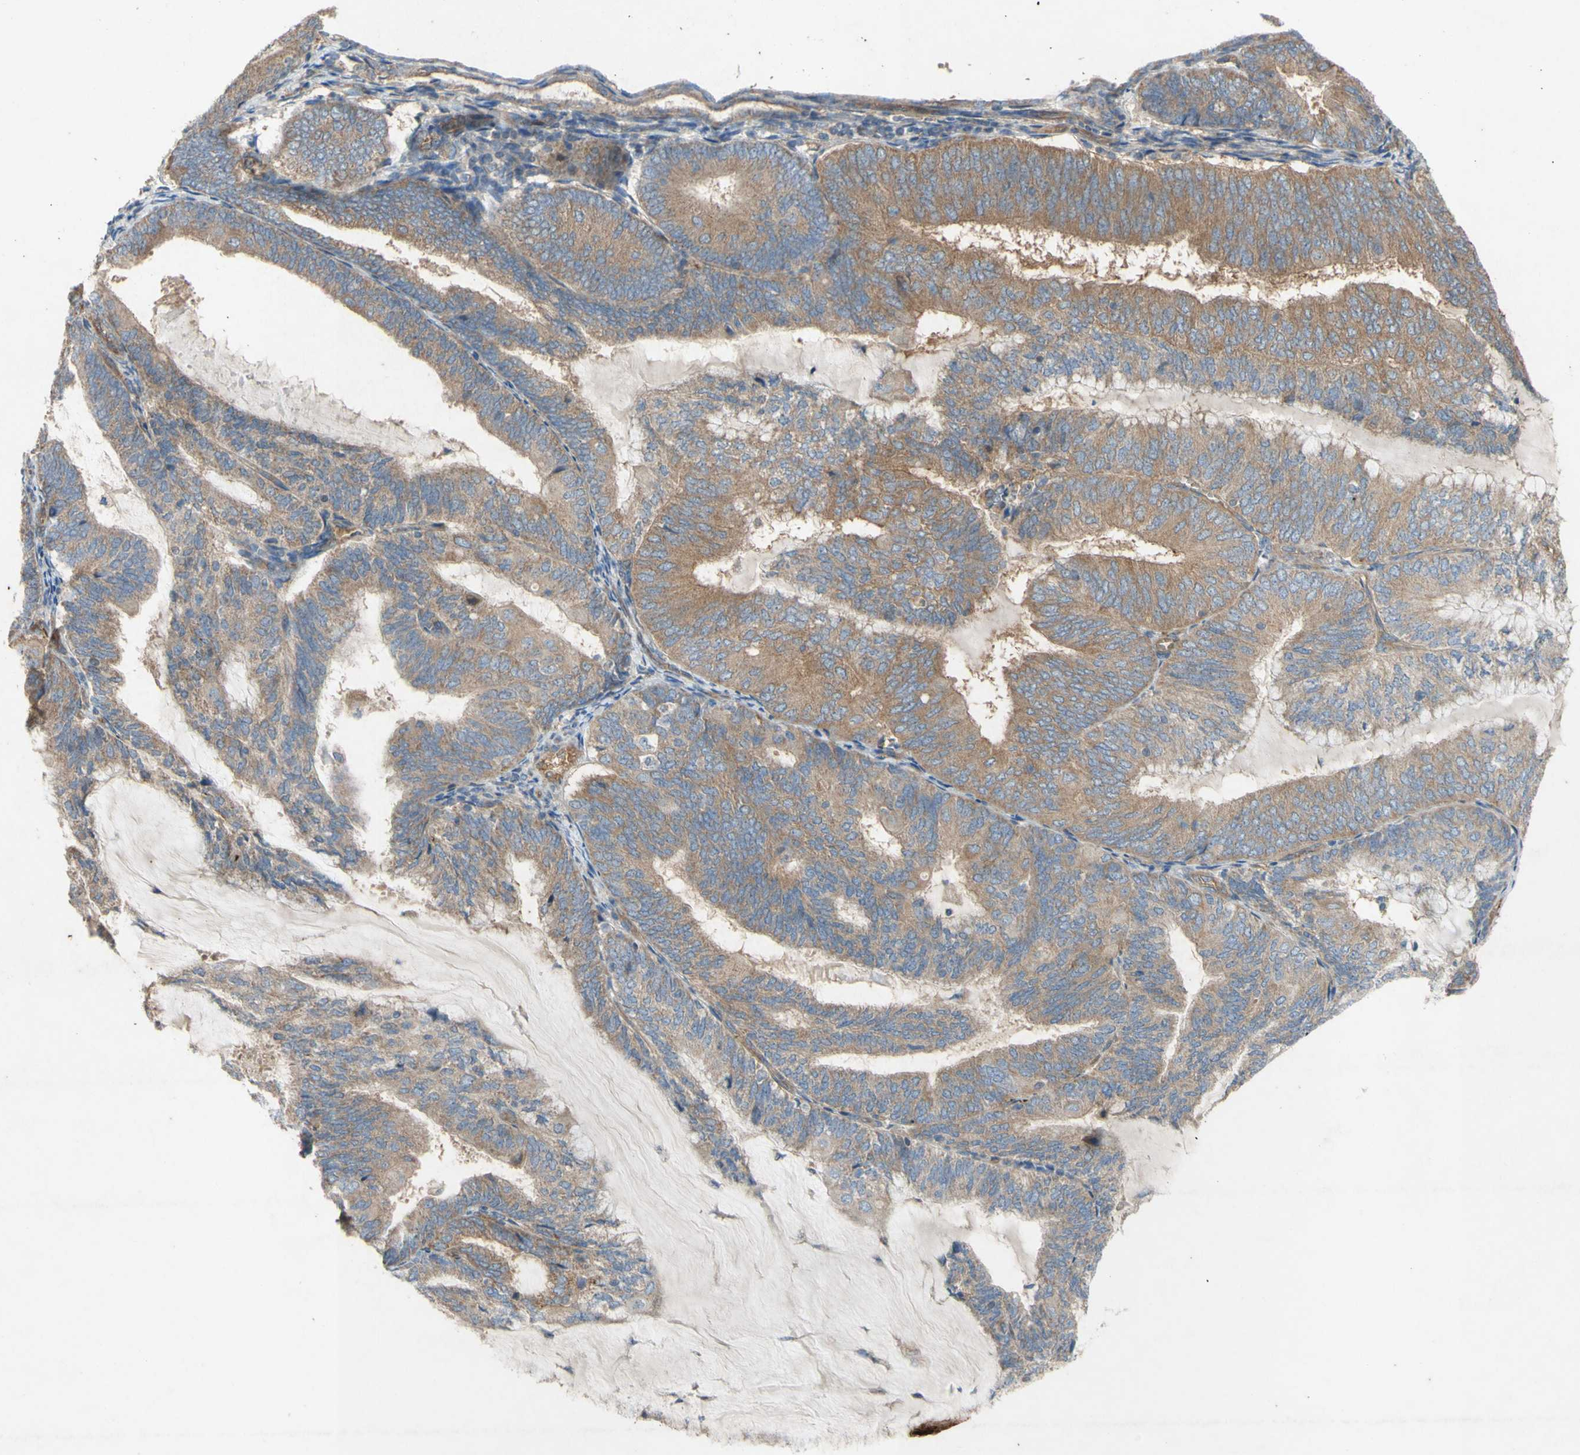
{"staining": {"intensity": "moderate", "quantity": ">75%", "location": "cytoplasmic/membranous"}, "tissue": "endometrial cancer", "cell_type": "Tumor cells", "image_type": "cancer", "snomed": [{"axis": "morphology", "description": "Adenocarcinoma, NOS"}, {"axis": "topography", "description": "Endometrium"}], "caption": "The micrograph displays immunohistochemical staining of endometrial cancer (adenocarcinoma). There is moderate cytoplasmic/membranous expression is identified in approximately >75% of tumor cells.", "gene": "TST", "patient": {"sex": "female", "age": 81}}